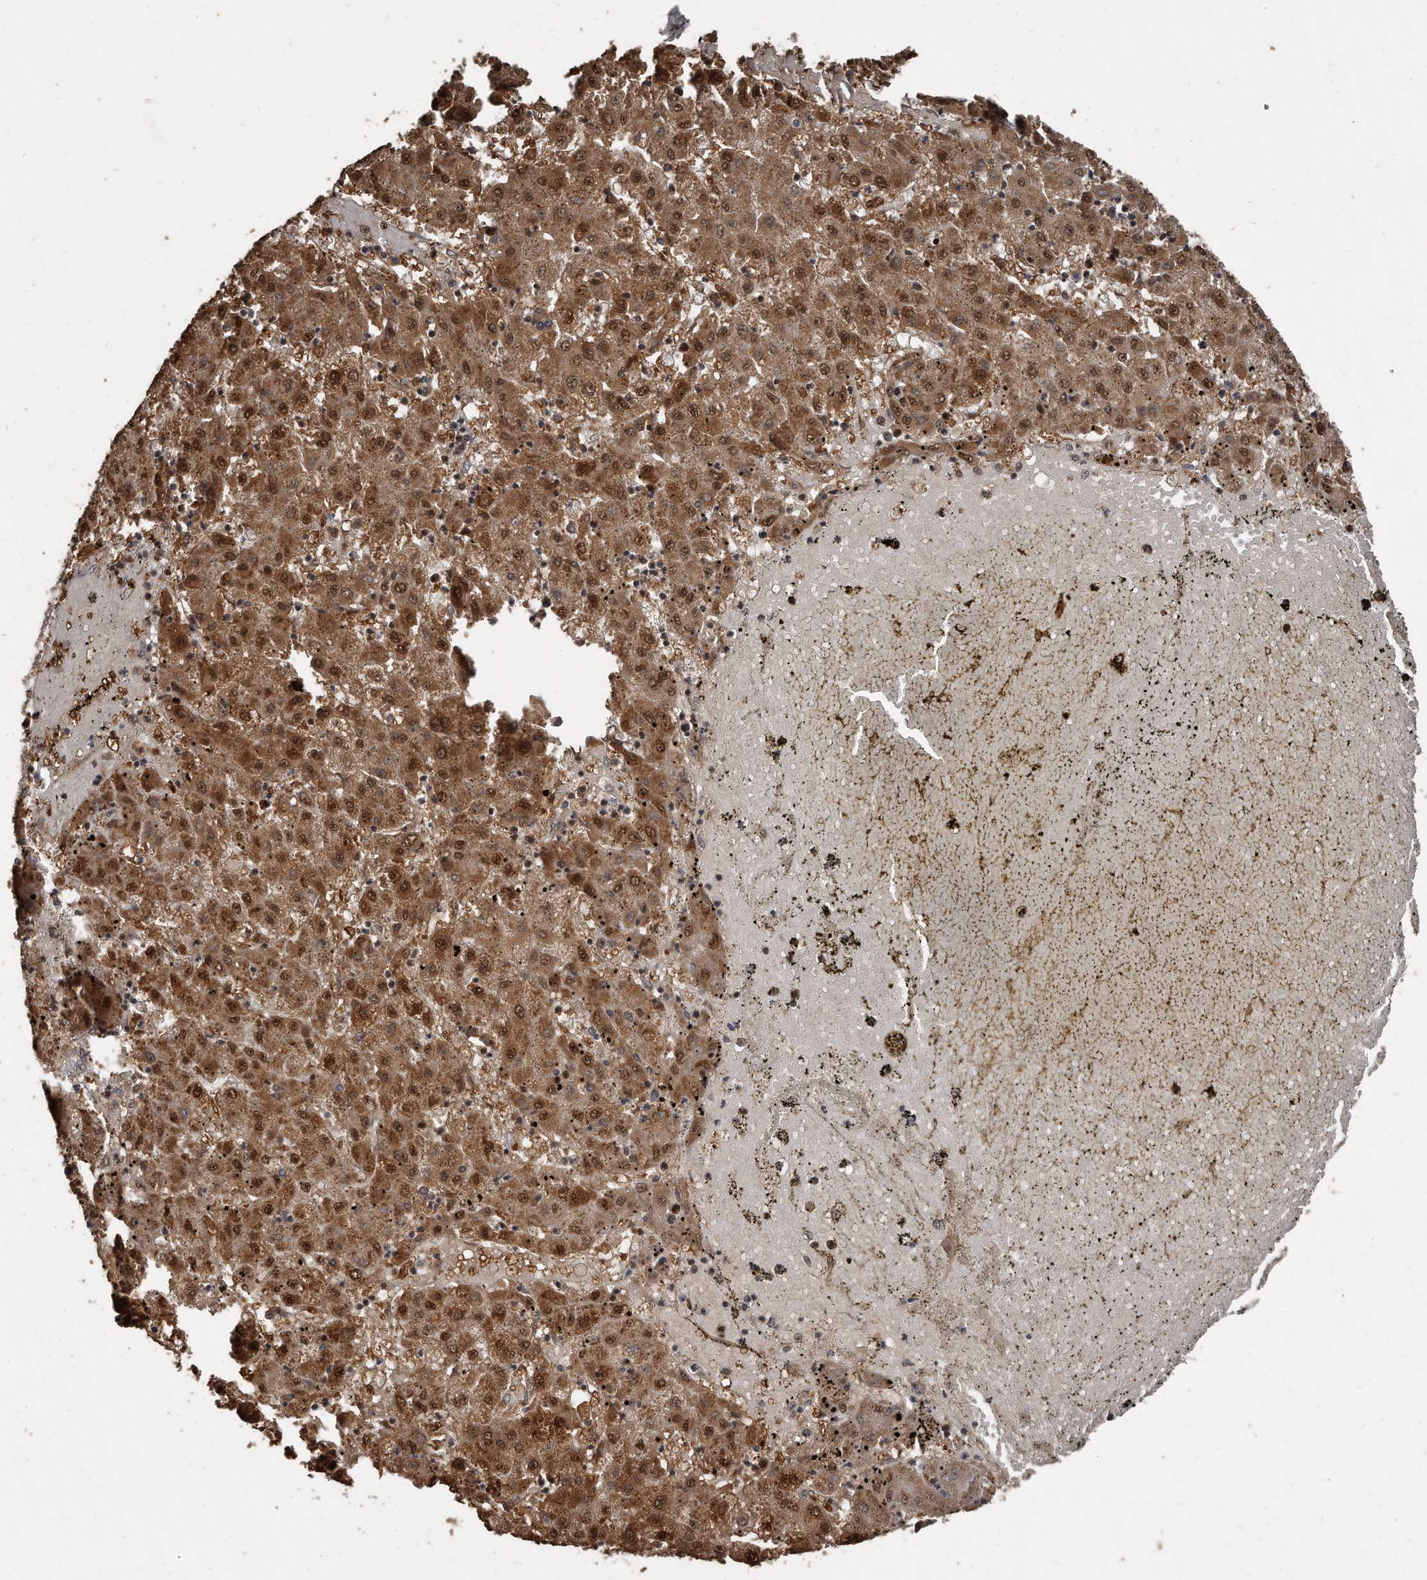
{"staining": {"intensity": "moderate", "quantity": ">75%", "location": "cytoplasmic/membranous,nuclear"}, "tissue": "liver cancer", "cell_type": "Tumor cells", "image_type": "cancer", "snomed": [{"axis": "morphology", "description": "Carcinoma, Hepatocellular, NOS"}, {"axis": "topography", "description": "Liver"}], "caption": "High-magnification brightfield microscopy of liver cancer stained with DAB (3,3'-diaminobenzidine) (brown) and counterstained with hematoxylin (blue). tumor cells exhibit moderate cytoplasmic/membranous and nuclear positivity is seen in approximately>75% of cells.", "gene": "GCH1", "patient": {"sex": "male", "age": 72}}